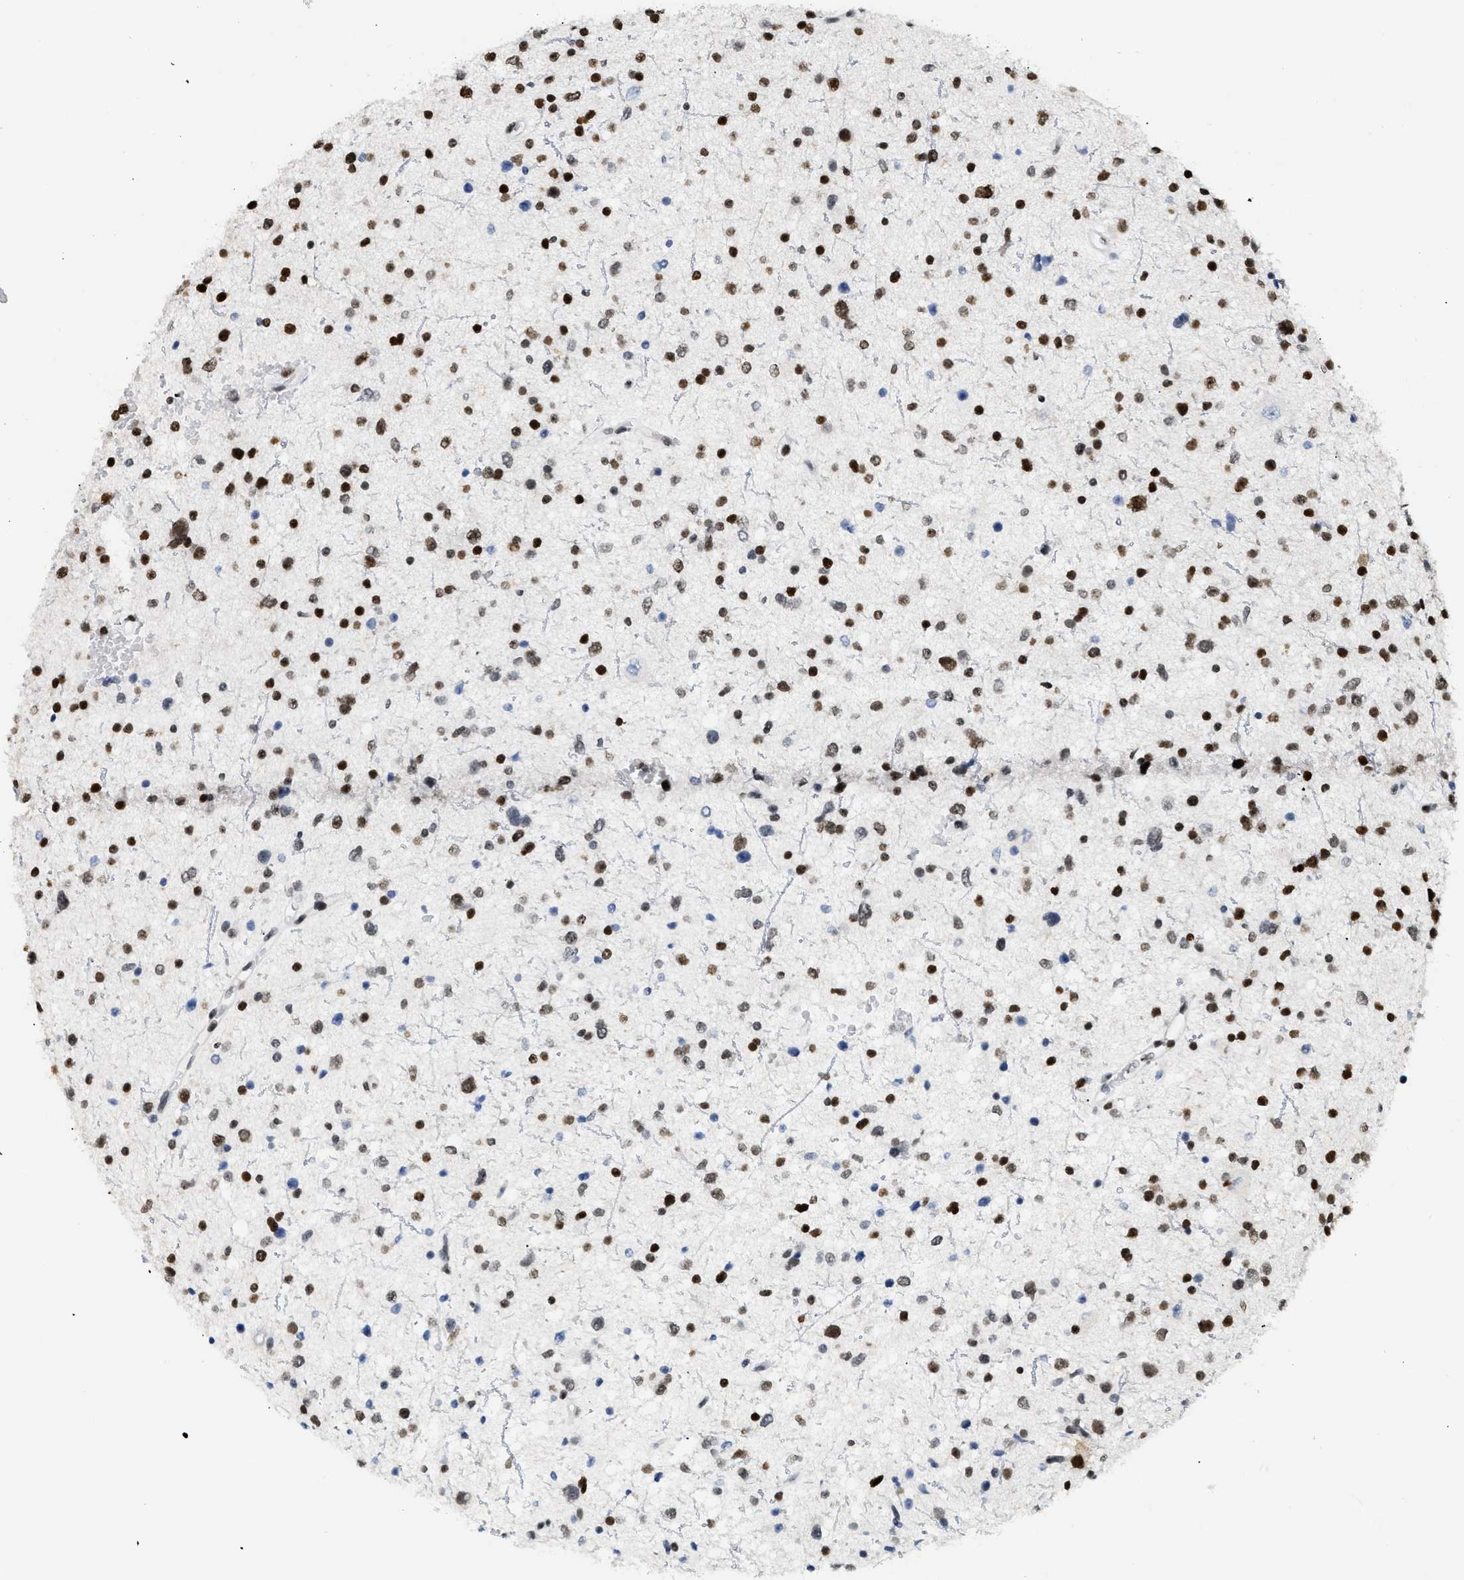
{"staining": {"intensity": "strong", "quantity": ">75%", "location": "nuclear"}, "tissue": "glioma", "cell_type": "Tumor cells", "image_type": "cancer", "snomed": [{"axis": "morphology", "description": "Glioma, malignant, Low grade"}, {"axis": "topography", "description": "Brain"}], "caption": "Malignant glioma (low-grade) stained for a protein (brown) exhibits strong nuclear positive positivity in about >75% of tumor cells.", "gene": "HMGN2", "patient": {"sex": "female", "age": 37}}